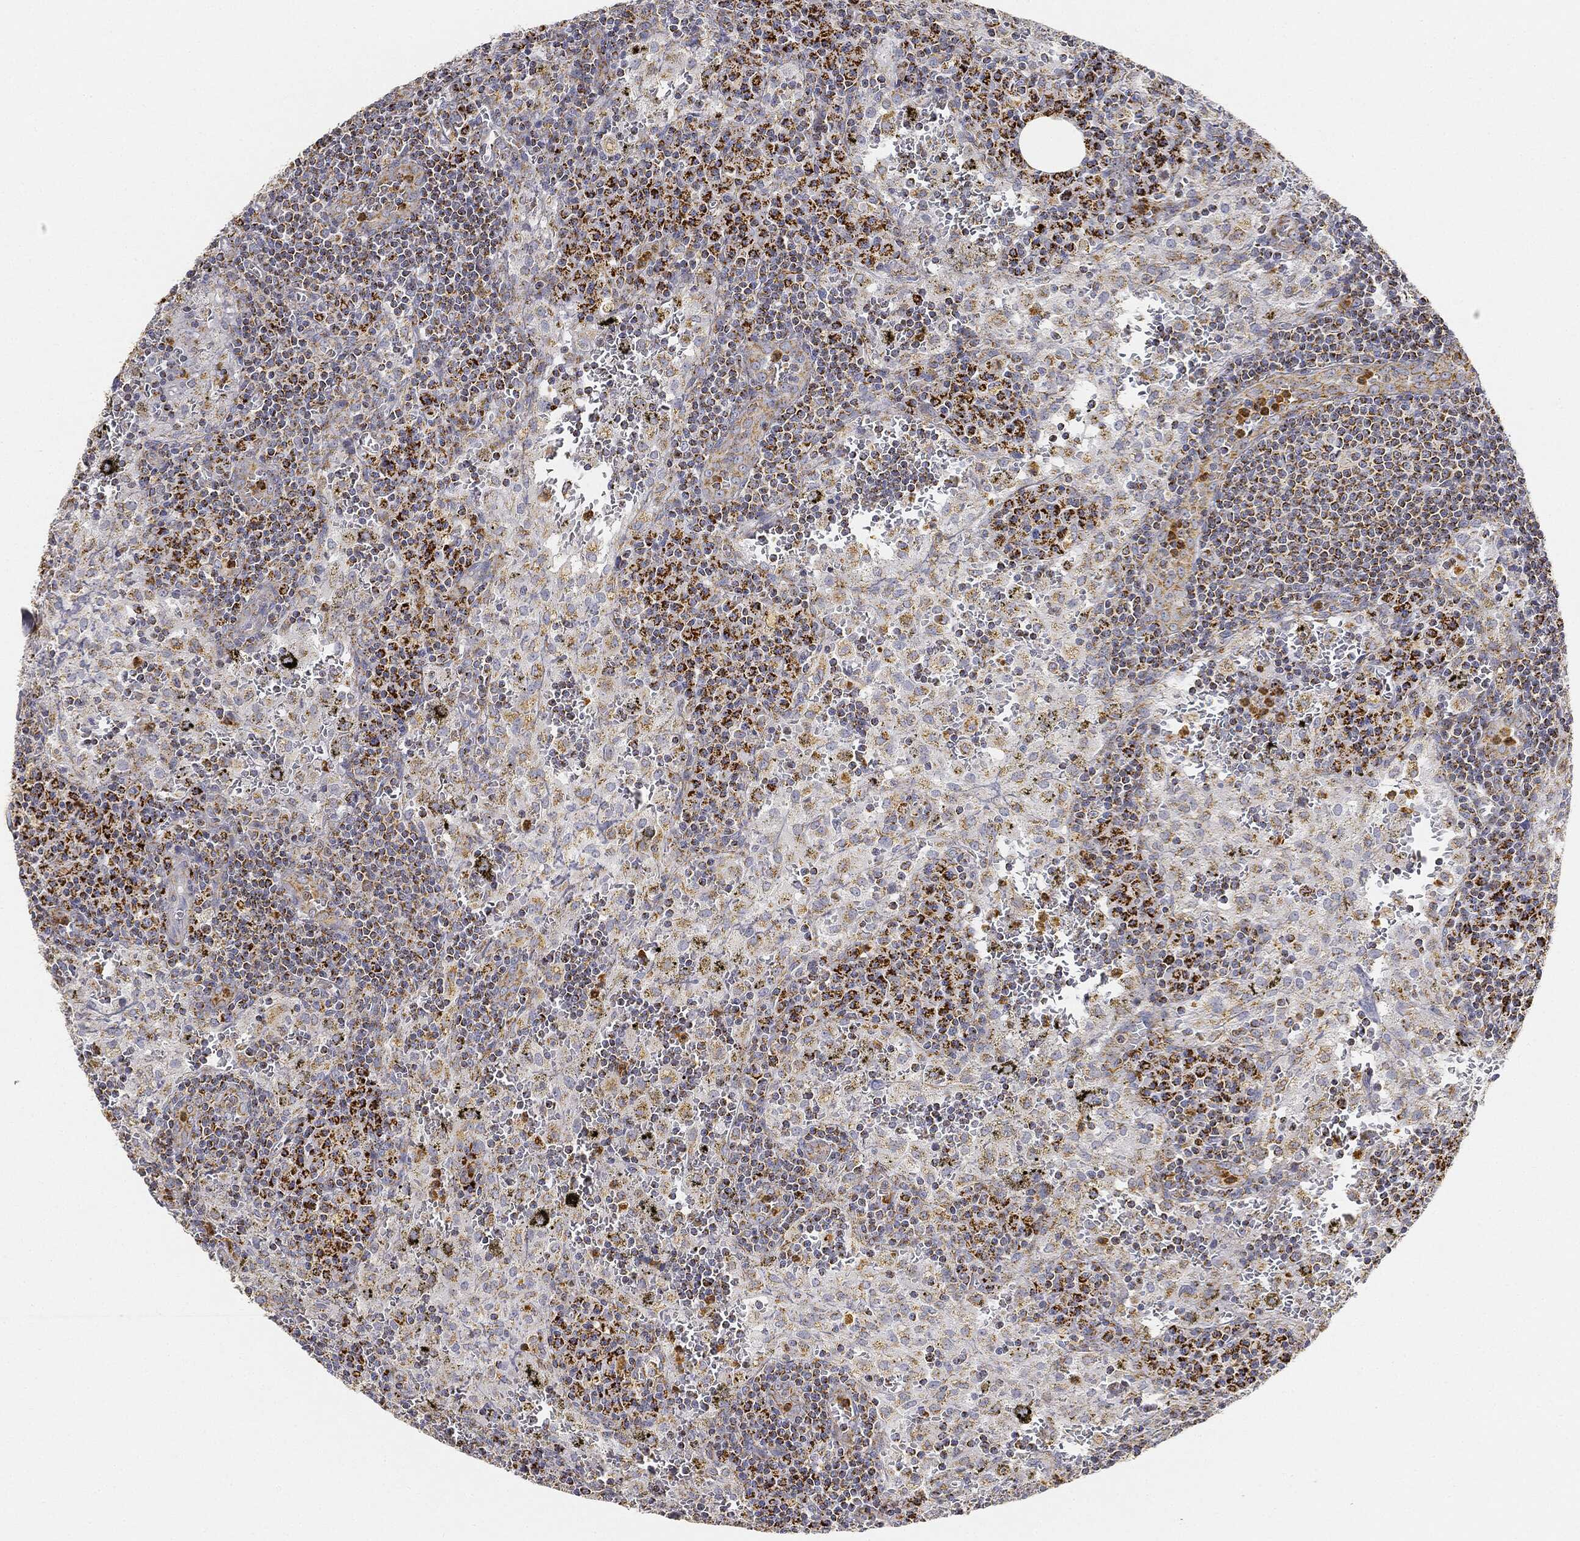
{"staining": {"intensity": "strong", "quantity": ">75%", "location": "cytoplasmic/membranous"}, "tissue": "lymph node", "cell_type": "Germinal center cells", "image_type": "normal", "snomed": [{"axis": "morphology", "description": "Normal tissue, NOS"}, {"axis": "topography", "description": "Lymph node"}], "caption": "Immunohistochemical staining of benign human lymph node demonstrates high levels of strong cytoplasmic/membranous positivity in about >75% of germinal center cells. (DAB IHC, brown staining for protein, blue staining for nuclei).", "gene": "CAPN15", "patient": {"sex": "male", "age": 62}}